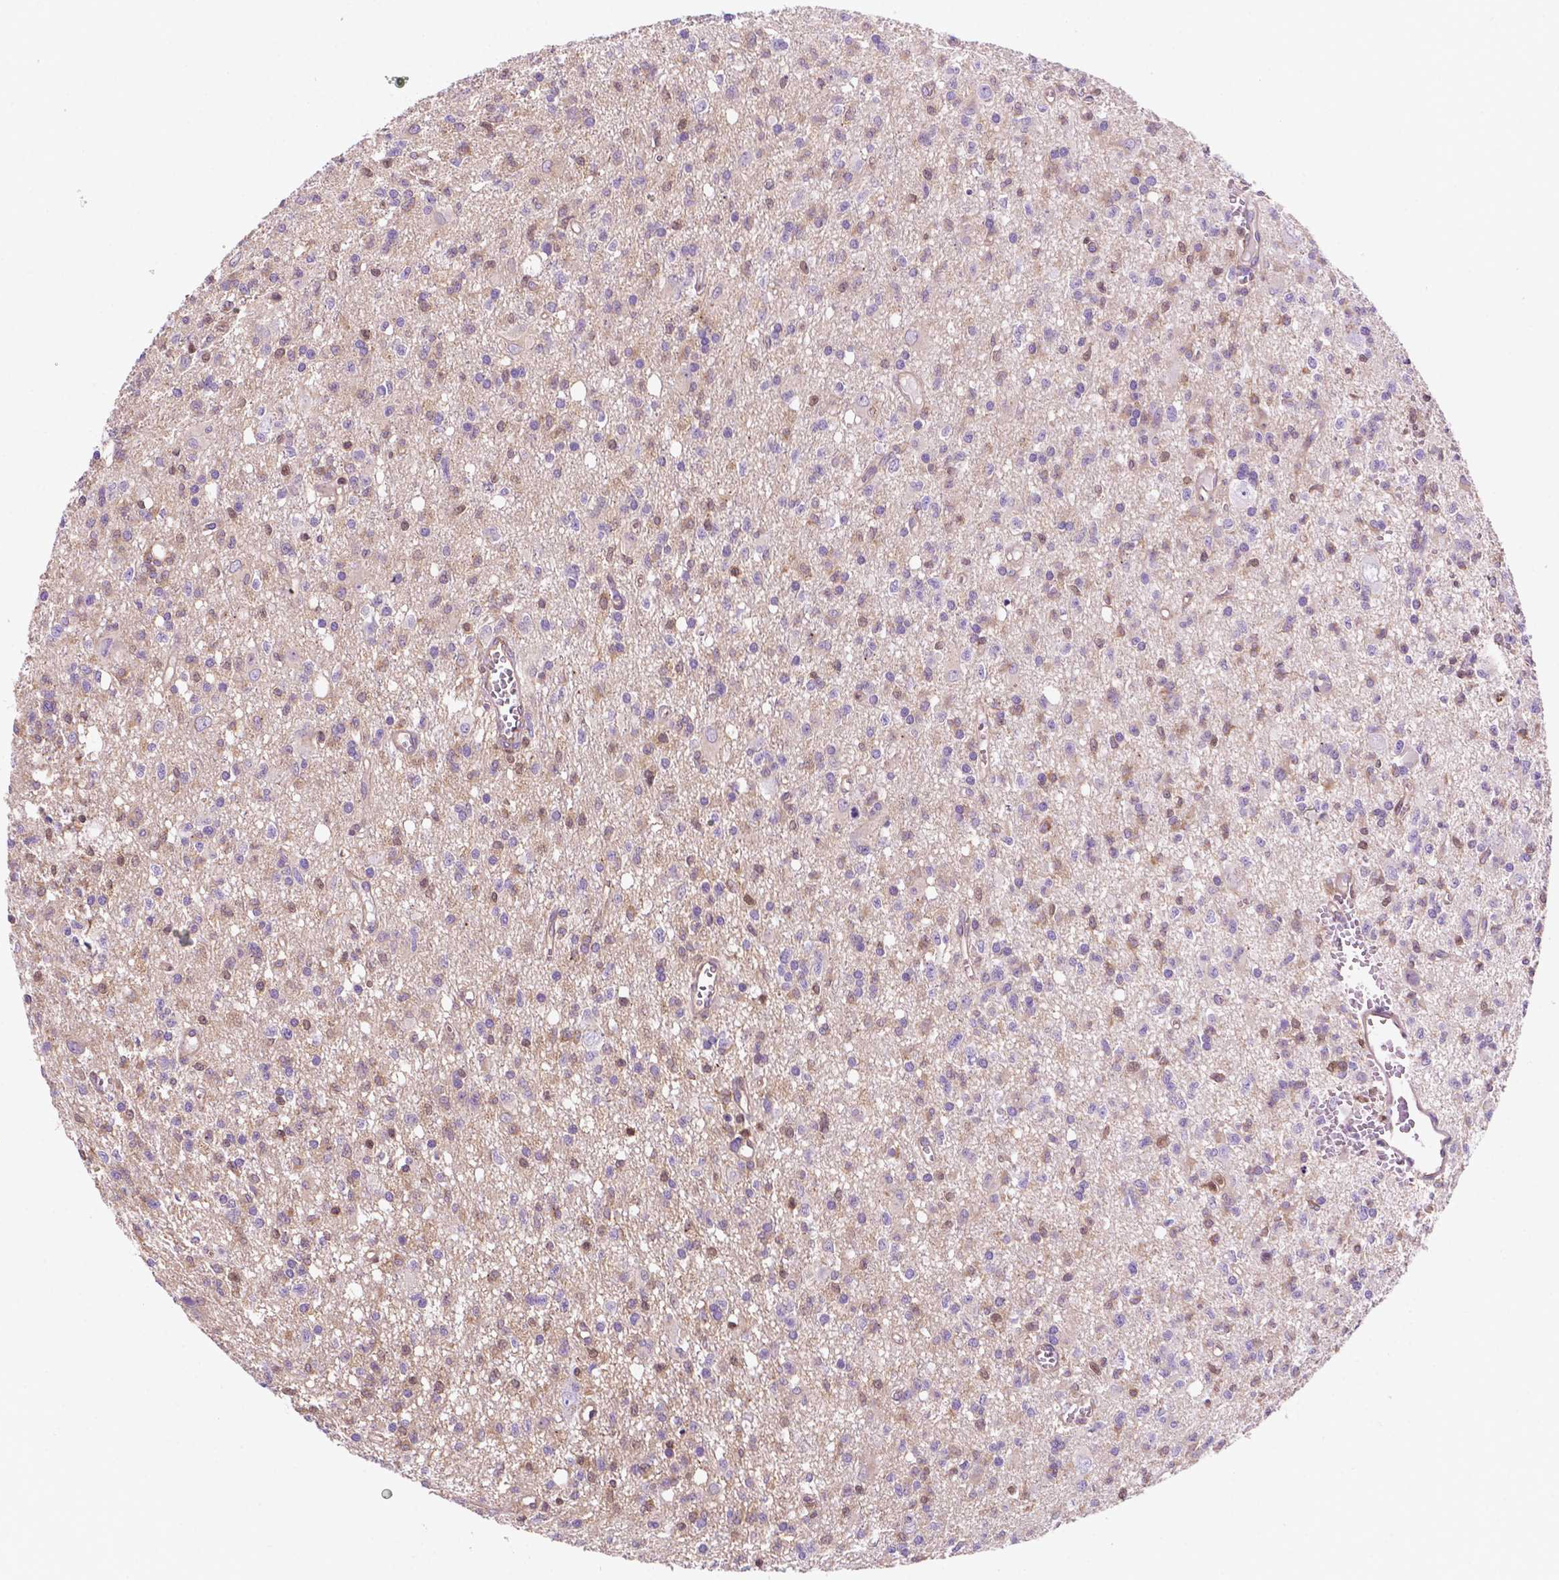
{"staining": {"intensity": "negative", "quantity": "none", "location": "none"}, "tissue": "glioma", "cell_type": "Tumor cells", "image_type": "cancer", "snomed": [{"axis": "morphology", "description": "Glioma, malignant, Low grade"}, {"axis": "topography", "description": "Brain"}], "caption": "A high-resolution micrograph shows immunohistochemistry (IHC) staining of malignant glioma (low-grade), which shows no significant expression in tumor cells. The staining was performed using DAB (3,3'-diaminobenzidine) to visualize the protein expression in brown, while the nuclei were stained in blue with hematoxylin (Magnification: 20x).", "gene": "DCN", "patient": {"sex": "male", "age": 64}}